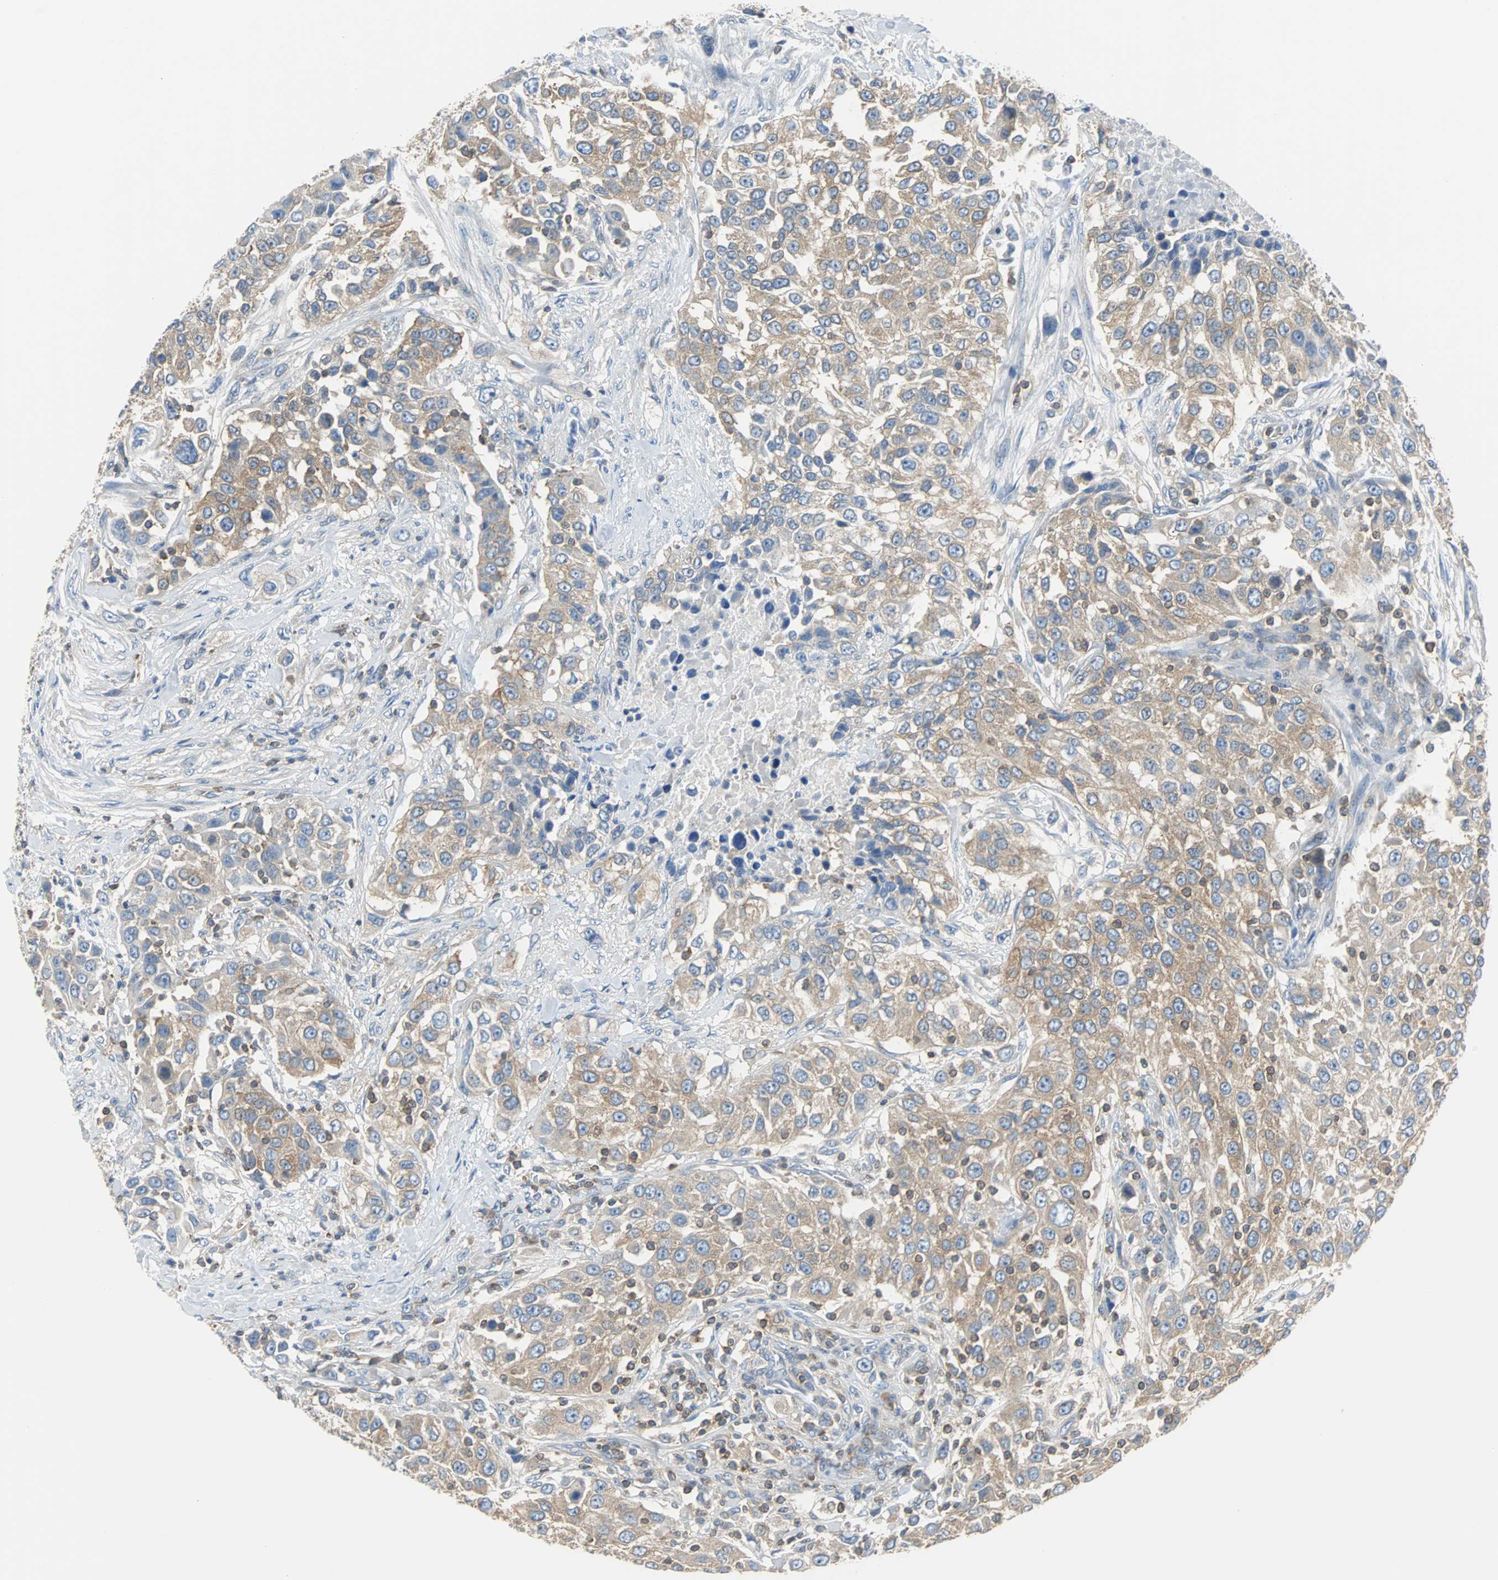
{"staining": {"intensity": "weak", "quantity": ">75%", "location": "cytoplasmic/membranous"}, "tissue": "urothelial cancer", "cell_type": "Tumor cells", "image_type": "cancer", "snomed": [{"axis": "morphology", "description": "Urothelial carcinoma, High grade"}, {"axis": "topography", "description": "Urinary bladder"}], "caption": "A photomicrograph of human urothelial cancer stained for a protein demonstrates weak cytoplasmic/membranous brown staining in tumor cells.", "gene": "TSC22D4", "patient": {"sex": "female", "age": 80}}